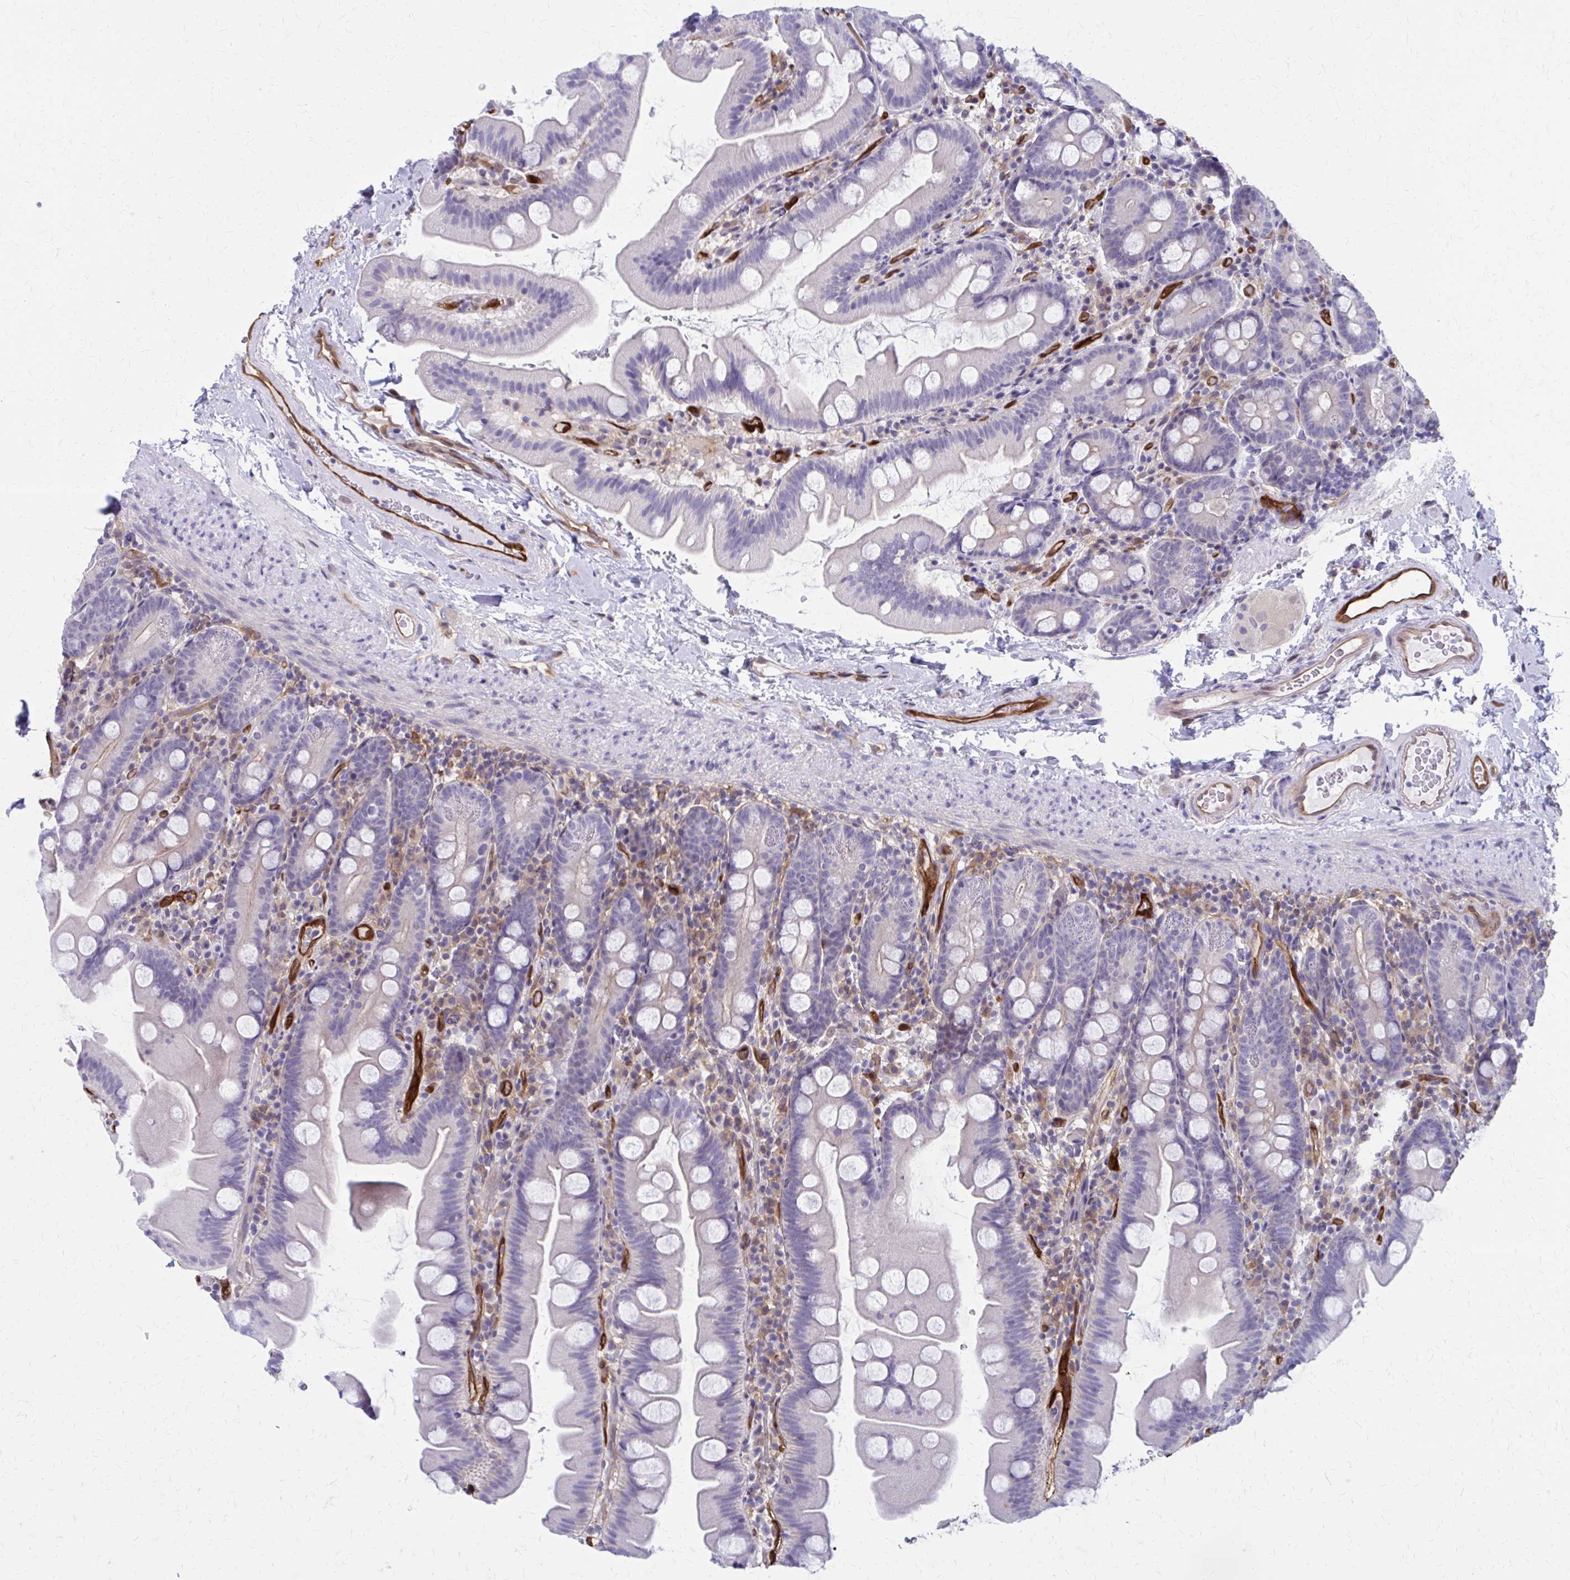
{"staining": {"intensity": "moderate", "quantity": "<25%", "location": "cytoplasmic/membranous"}, "tissue": "small intestine", "cell_type": "Glandular cells", "image_type": "normal", "snomed": [{"axis": "morphology", "description": "Normal tissue, NOS"}, {"axis": "topography", "description": "Small intestine"}], "caption": "Human small intestine stained with a brown dye demonstrates moderate cytoplasmic/membranous positive positivity in about <25% of glandular cells.", "gene": "CLIC2", "patient": {"sex": "female", "age": 68}}